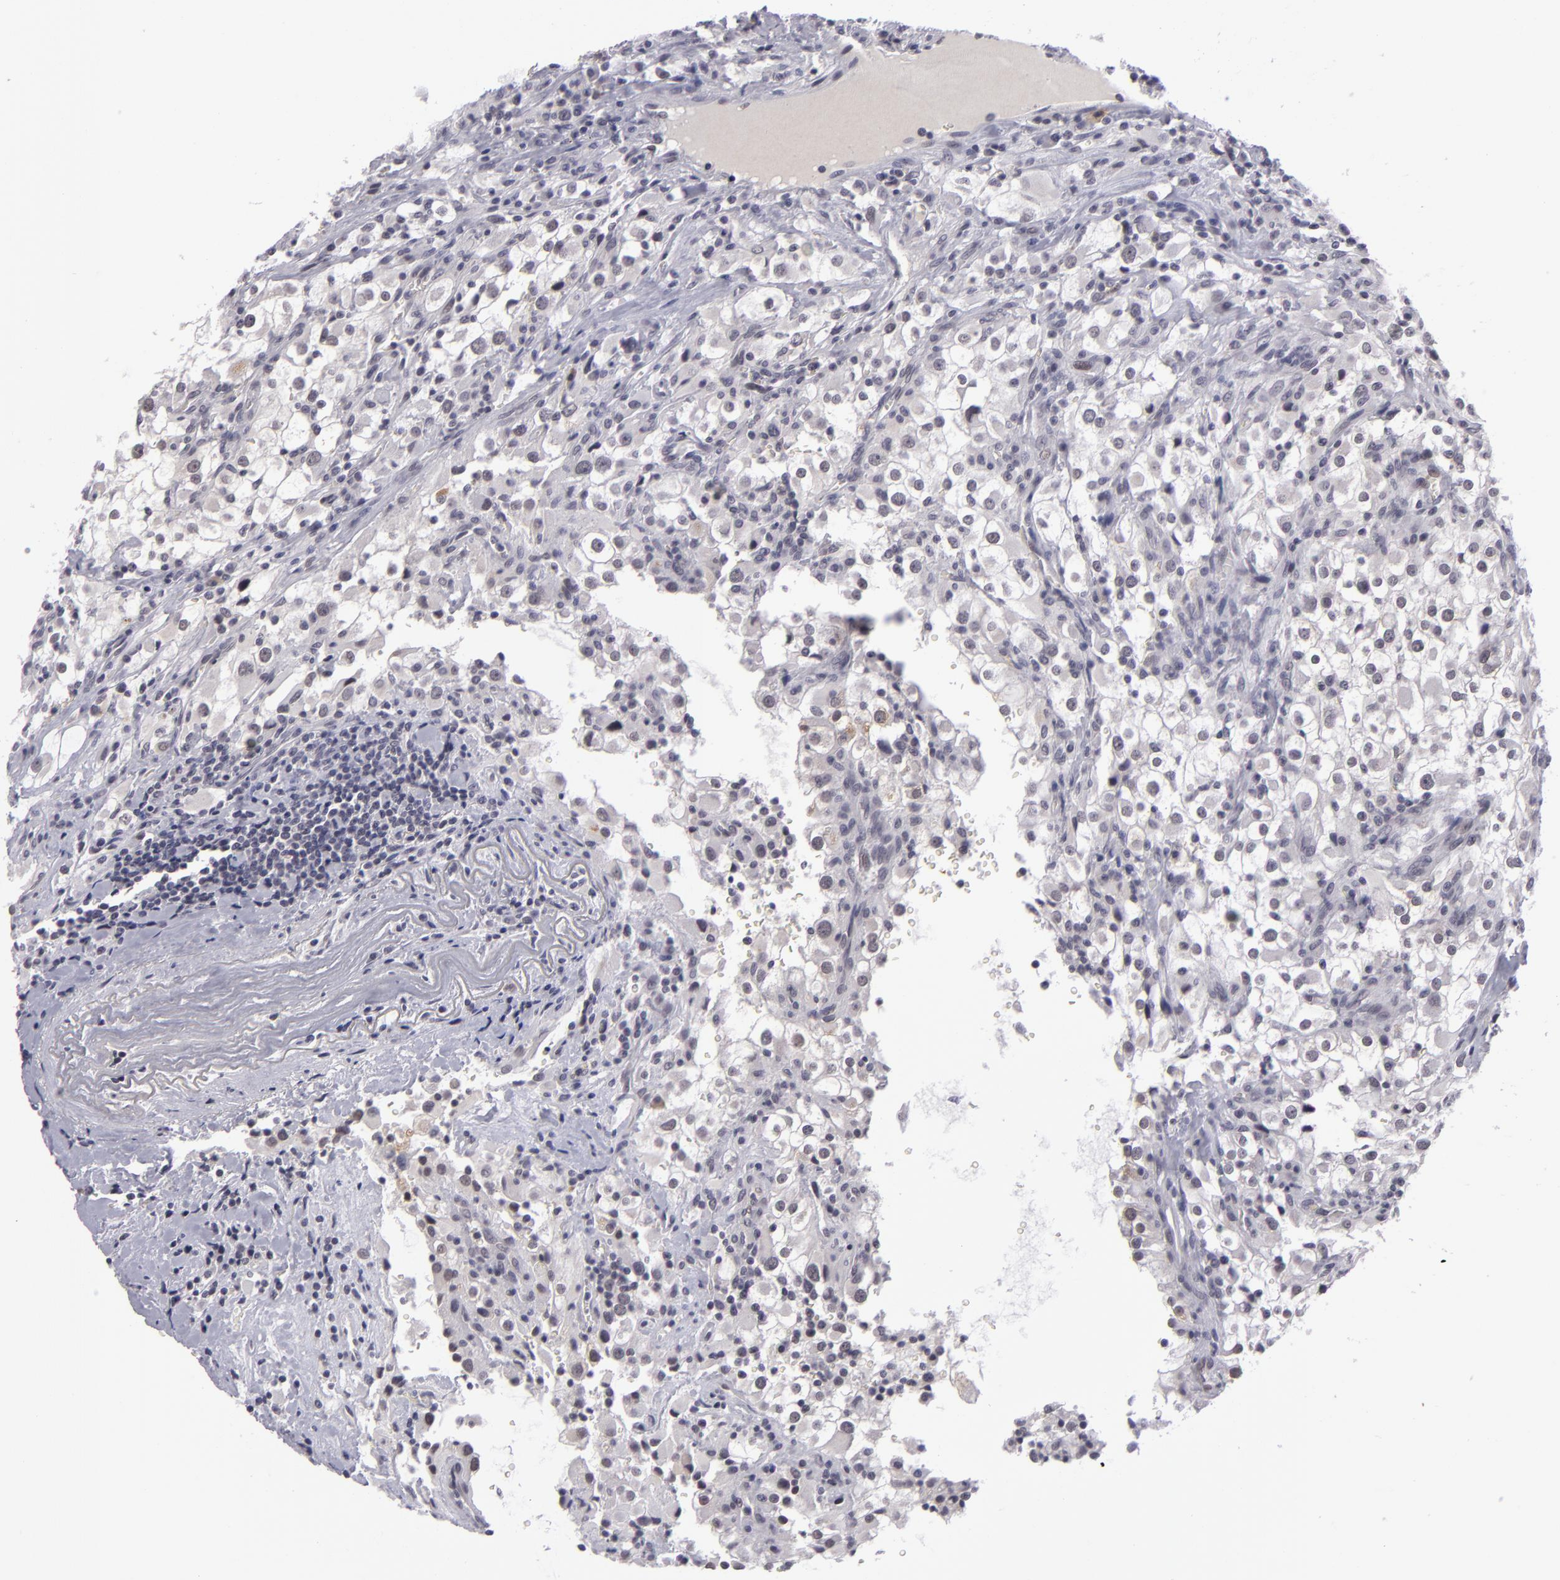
{"staining": {"intensity": "weak", "quantity": "<25%", "location": "cytoplasmic/membranous"}, "tissue": "renal cancer", "cell_type": "Tumor cells", "image_type": "cancer", "snomed": [{"axis": "morphology", "description": "Adenocarcinoma, NOS"}, {"axis": "topography", "description": "Kidney"}], "caption": "Renal adenocarcinoma stained for a protein using immunohistochemistry (IHC) demonstrates no staining tumor cells.", "gene": "ZNF205", "patient": {"sex": "female", "age": 52}}